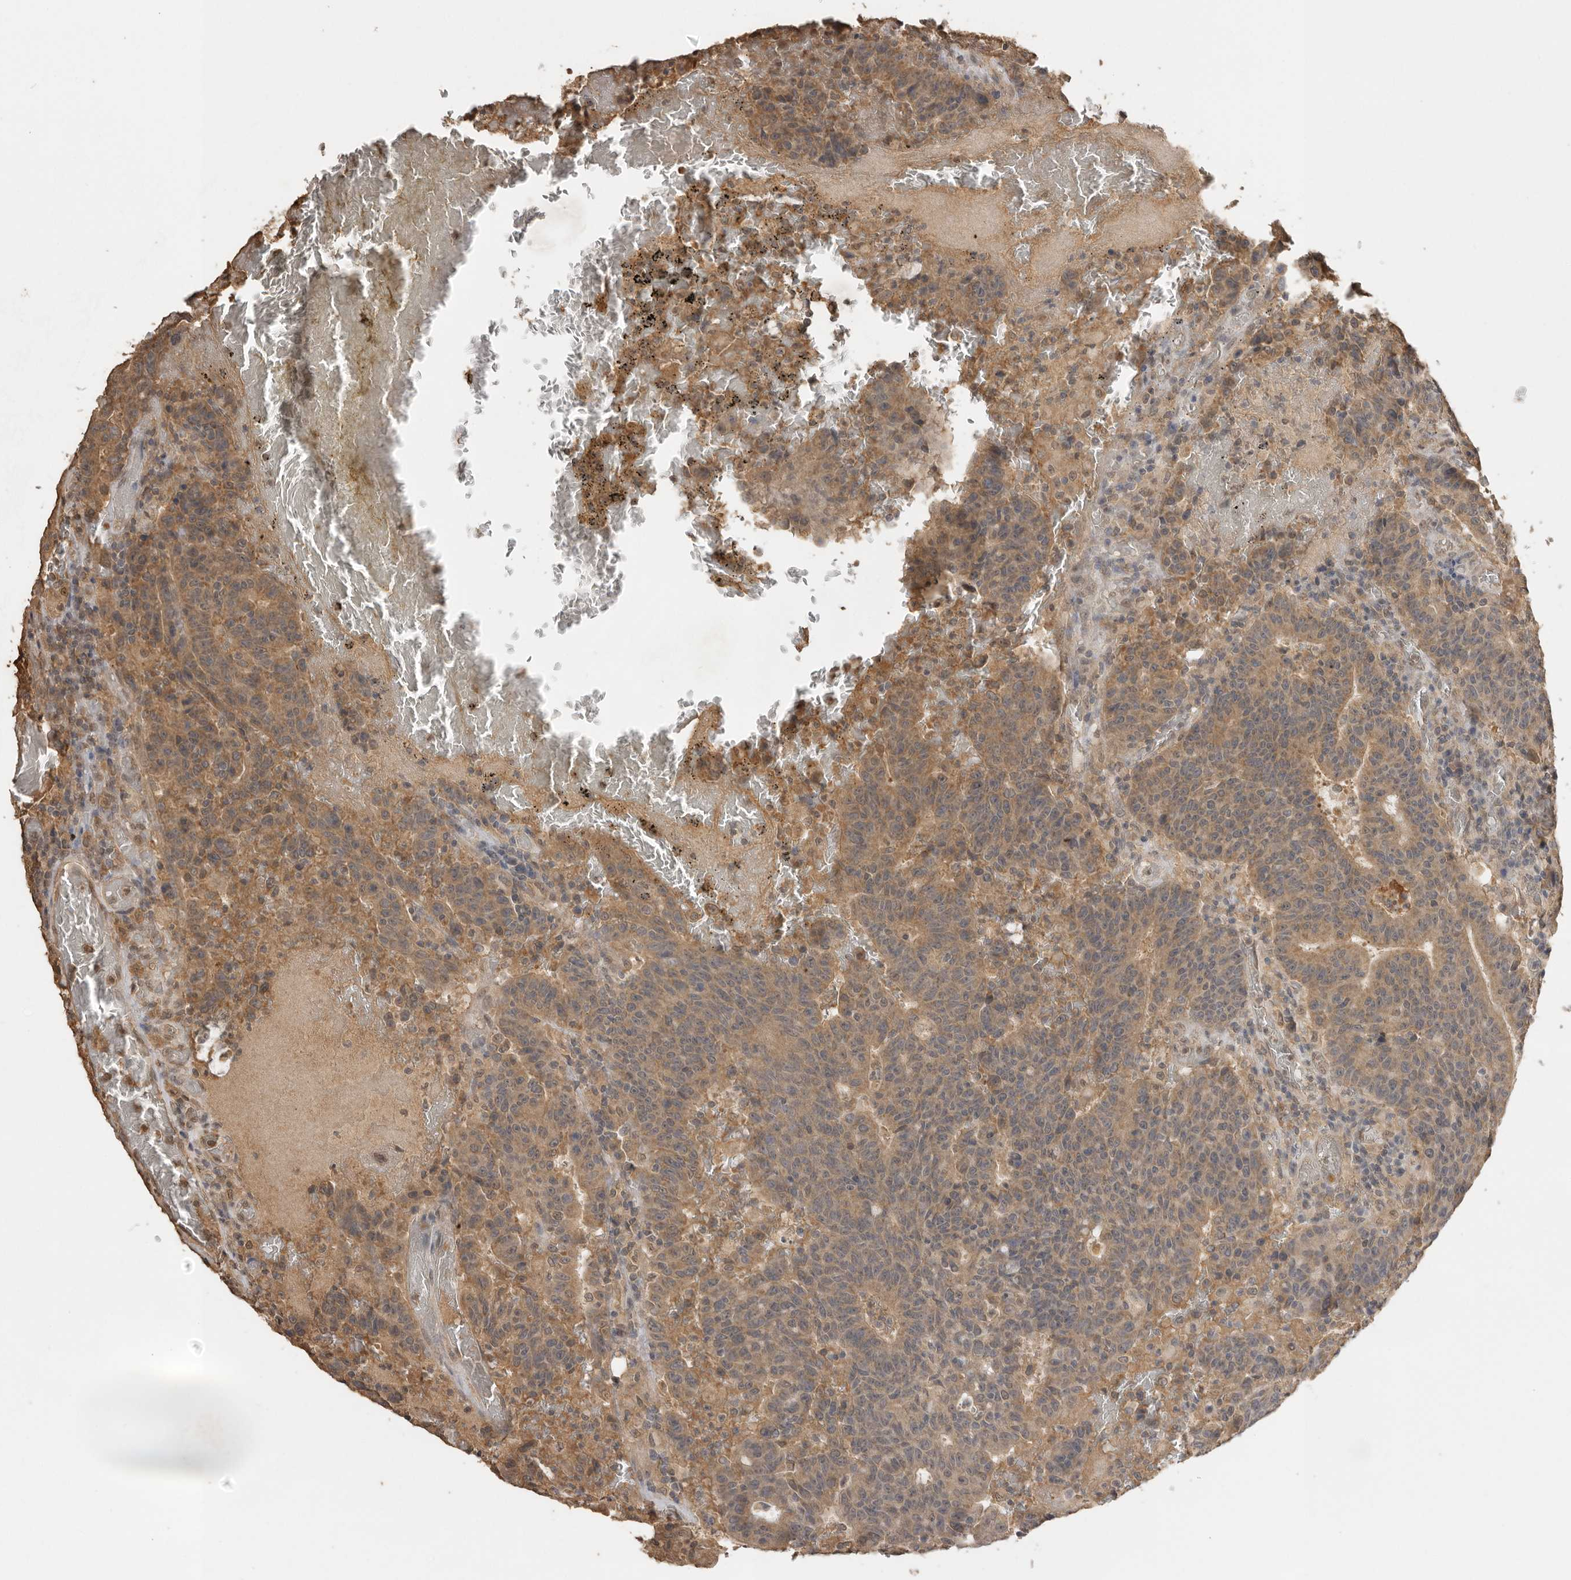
{"staining": {"intensity": "moderate", "quantity": ">75%", "location": "cytoplasmic/membranous"}, "tissue": "colorectal cancer", "cell_type": "Tumor cells", "image_type": "cancer", "snomed": [{"axis": "morphology", "description": "Adenocarcinoma, NOS"}, {"axis": "topography", "description": "Colon"}], "caption": "IHC photomicrograph of adenocarcinoma (colorectal) stained for a protein (brown), which shows medium levels of moderate cytoplasmic/membranous staining in about >75% of tumor cells.", "gene": "JAG2", "patient": {"sex": "female", "age": 75}}